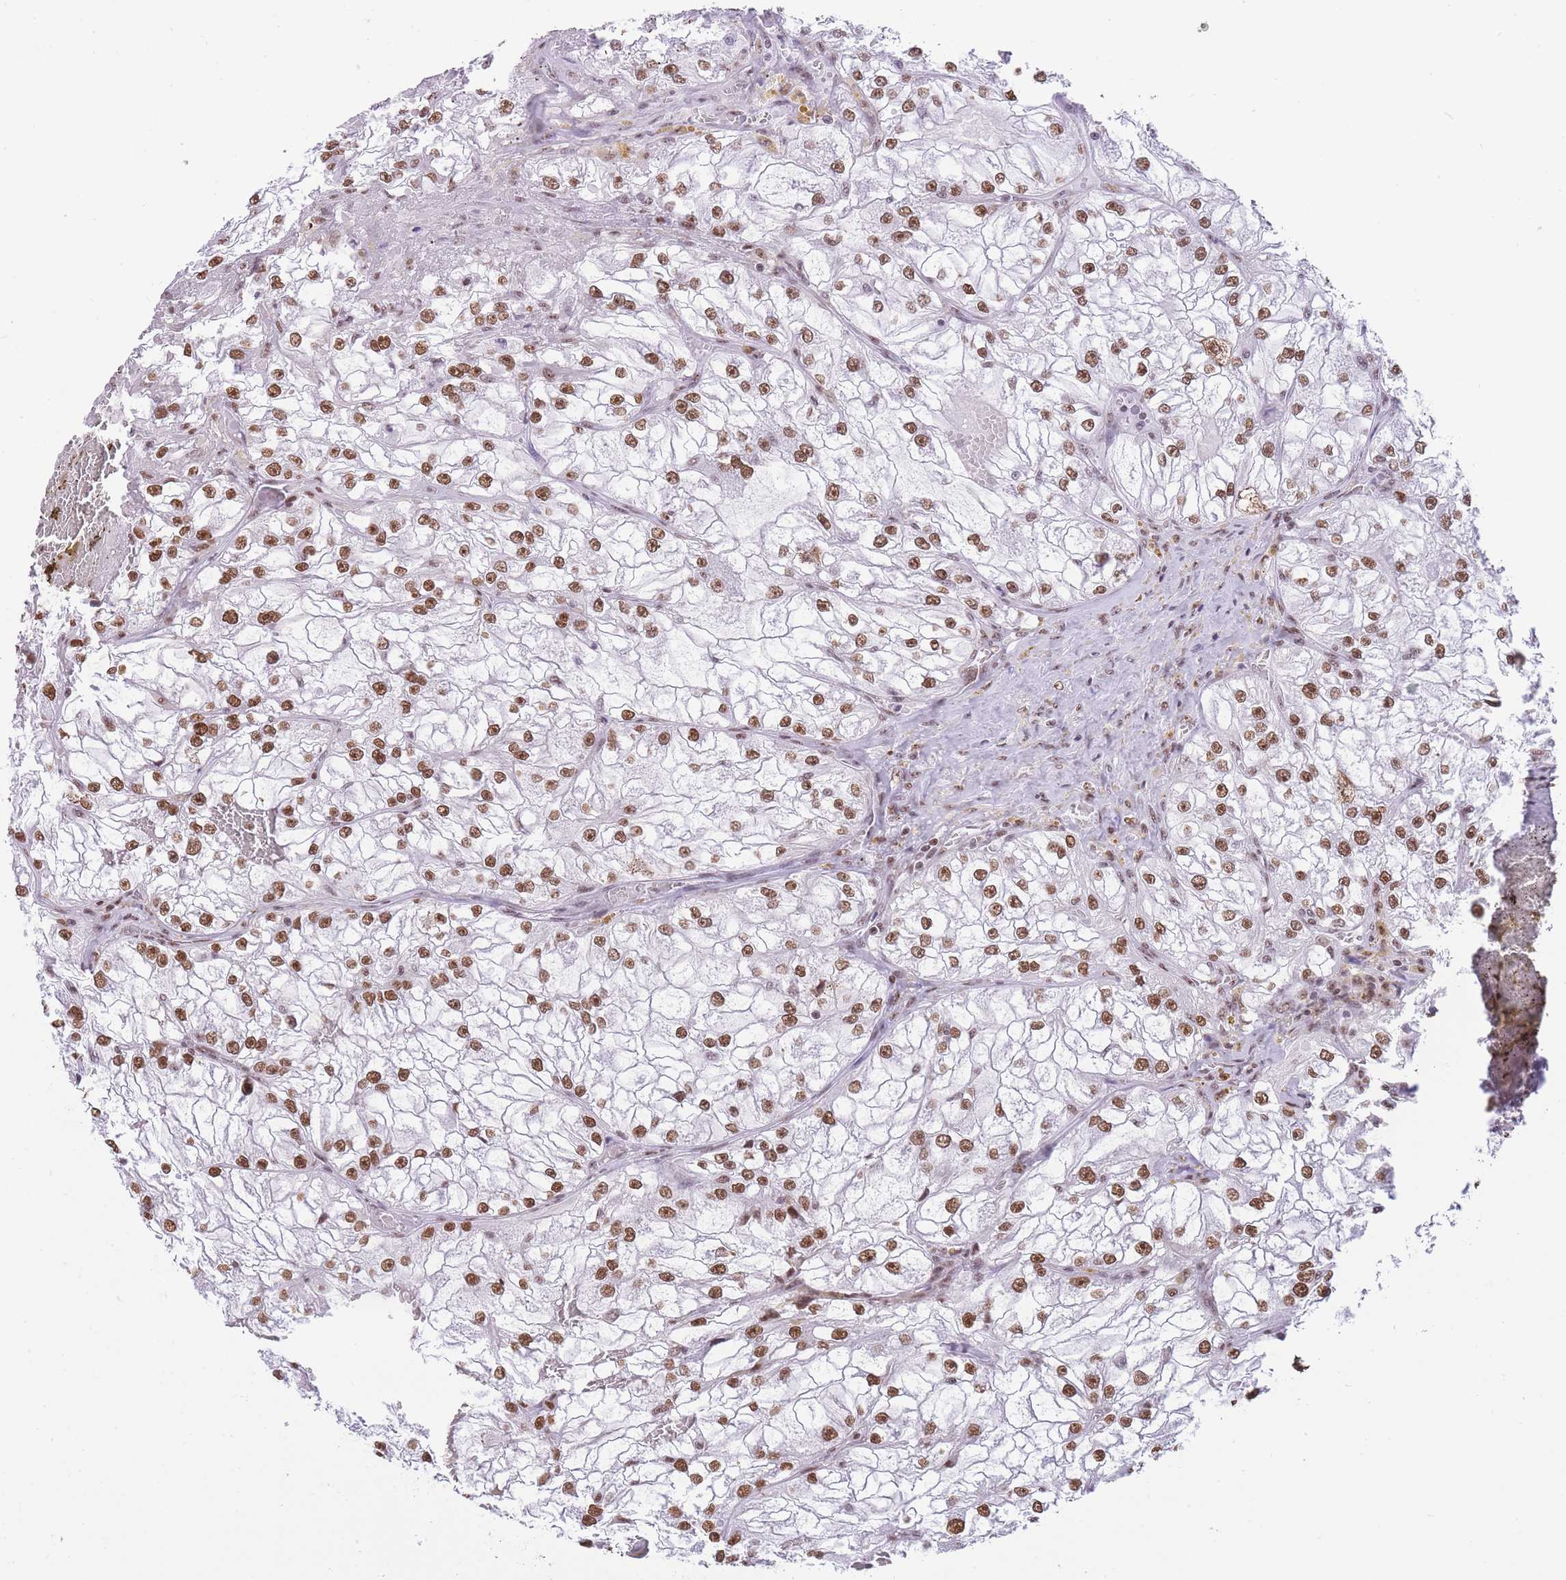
{"staining": {"intensity": "moderate", "quantity": ">75%", "location": "nuclear"}, "tissue": "renal cancer", "cell_type": "Tumor cells", "image_type": "cancer", "snomed": [{"axis": "morphology", "description": "Adenocarcinoma, NOS"}, {"axis": "topography", "description": "Kidney"}], "caption": "Protein staining by immunohistochemistry (IHC) shows moderate nuclear expression in approximately >75% of tumor cells in renal cancer (adenocarcinoma). (DAB IHC, brown staining for protein, blue staining for nuclei).", "gene": "EVC2", "patient": {"sex": "female", "age": 72}}